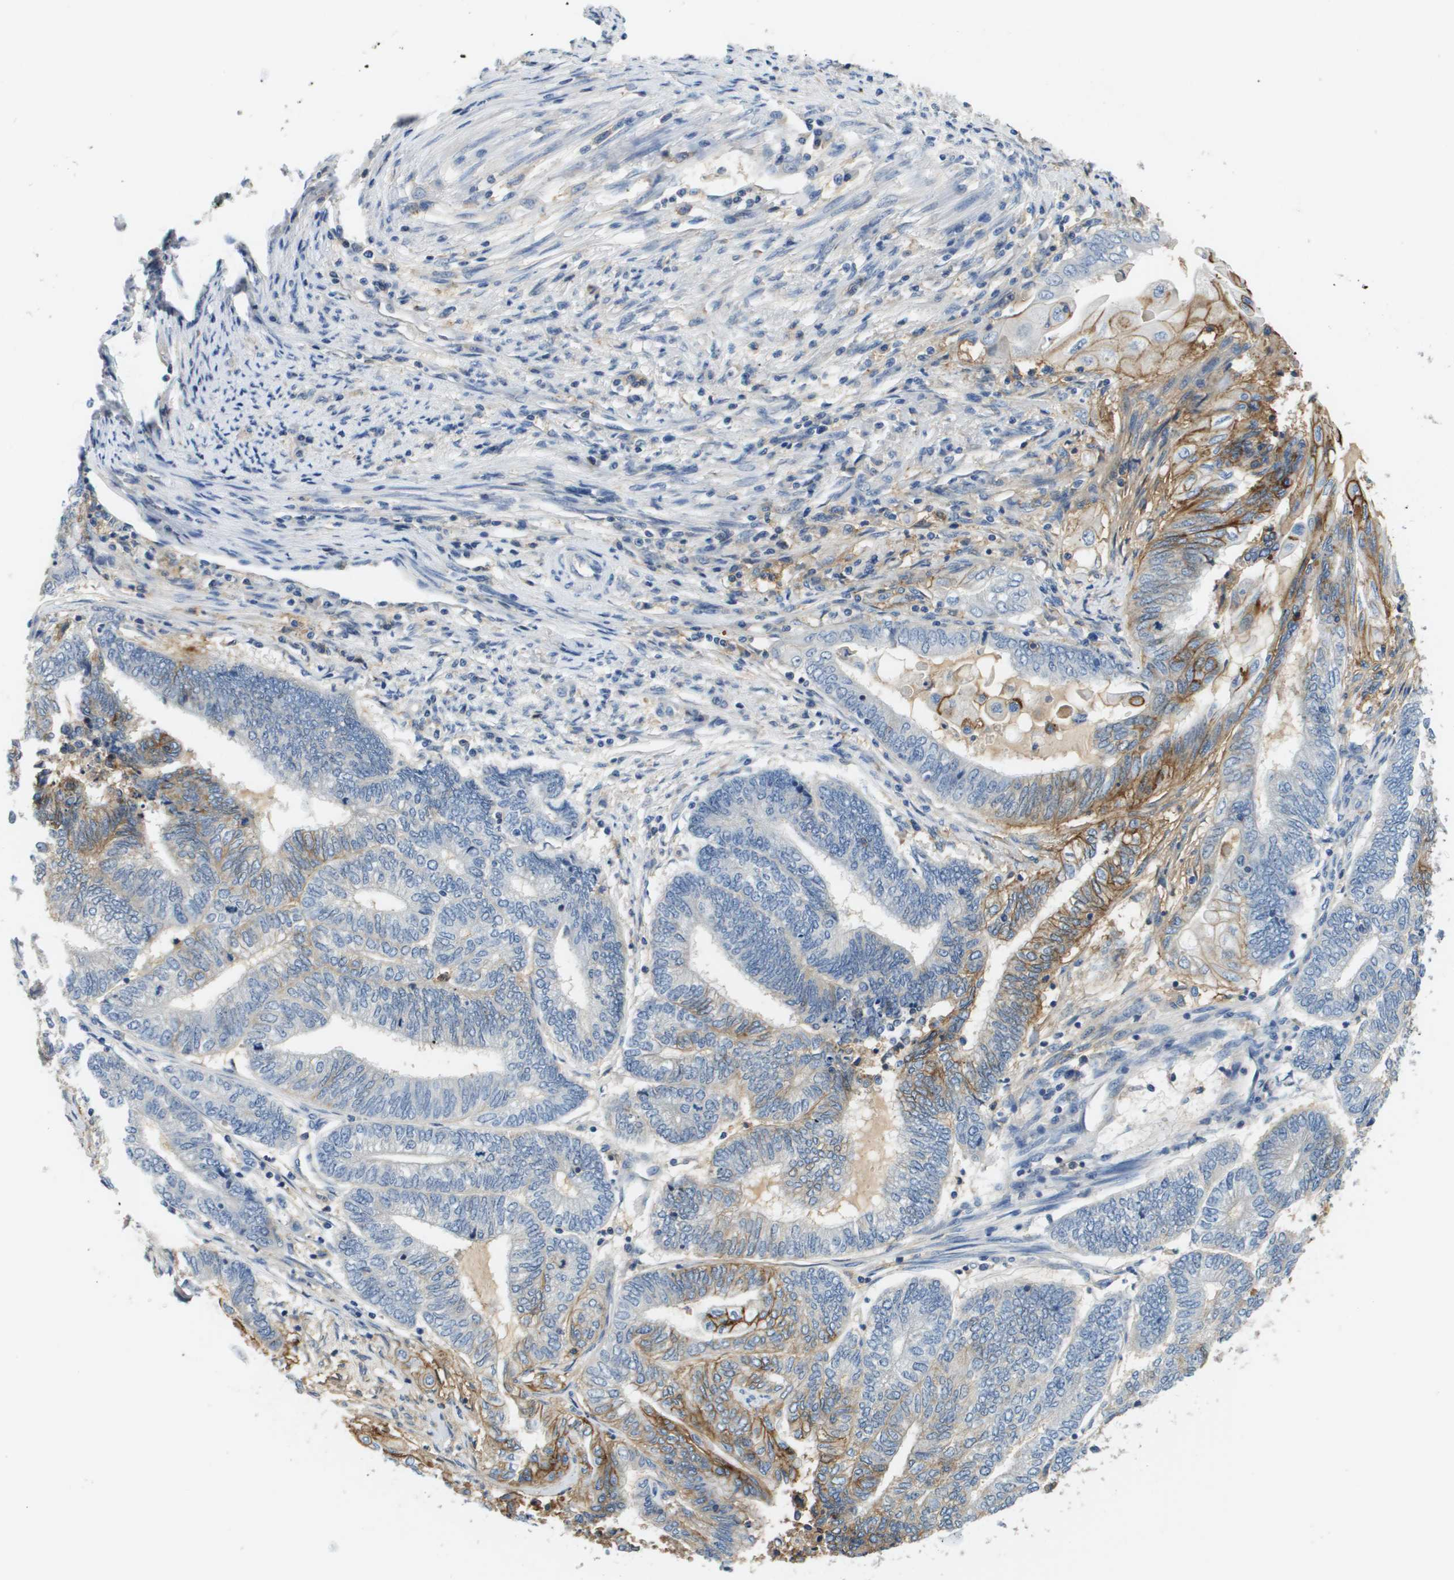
{"staining": {"intensity": "moderate", "quantity": "<25%", "location": "cytoplasmic/membranous"}, "tissue": "endometrial cancer", "cell_type": "Tumor cells", "image_type": "cancer", "snomed": [{"axis": "morphology", "description": "Adenocarcinoma, NOS"}, {"axis": "topography", "description": "Uterus"}, {"axis": "topography", "description": "Endometrium"}], "caption": "DAB immunohistochemical staining of human endometrial adenocarcinoma reveals moderate cytoplasmic/membranous protein expression in approximately <25% of tumor cells. The staining was performed using DAB (3,3'-diaminobenzidine), with brown indicating positive protein expression. Nuclei are stained blue with hematoxylin.", "gene": "SLC16A3", "patient": {"sex": "female", "age": 70}}